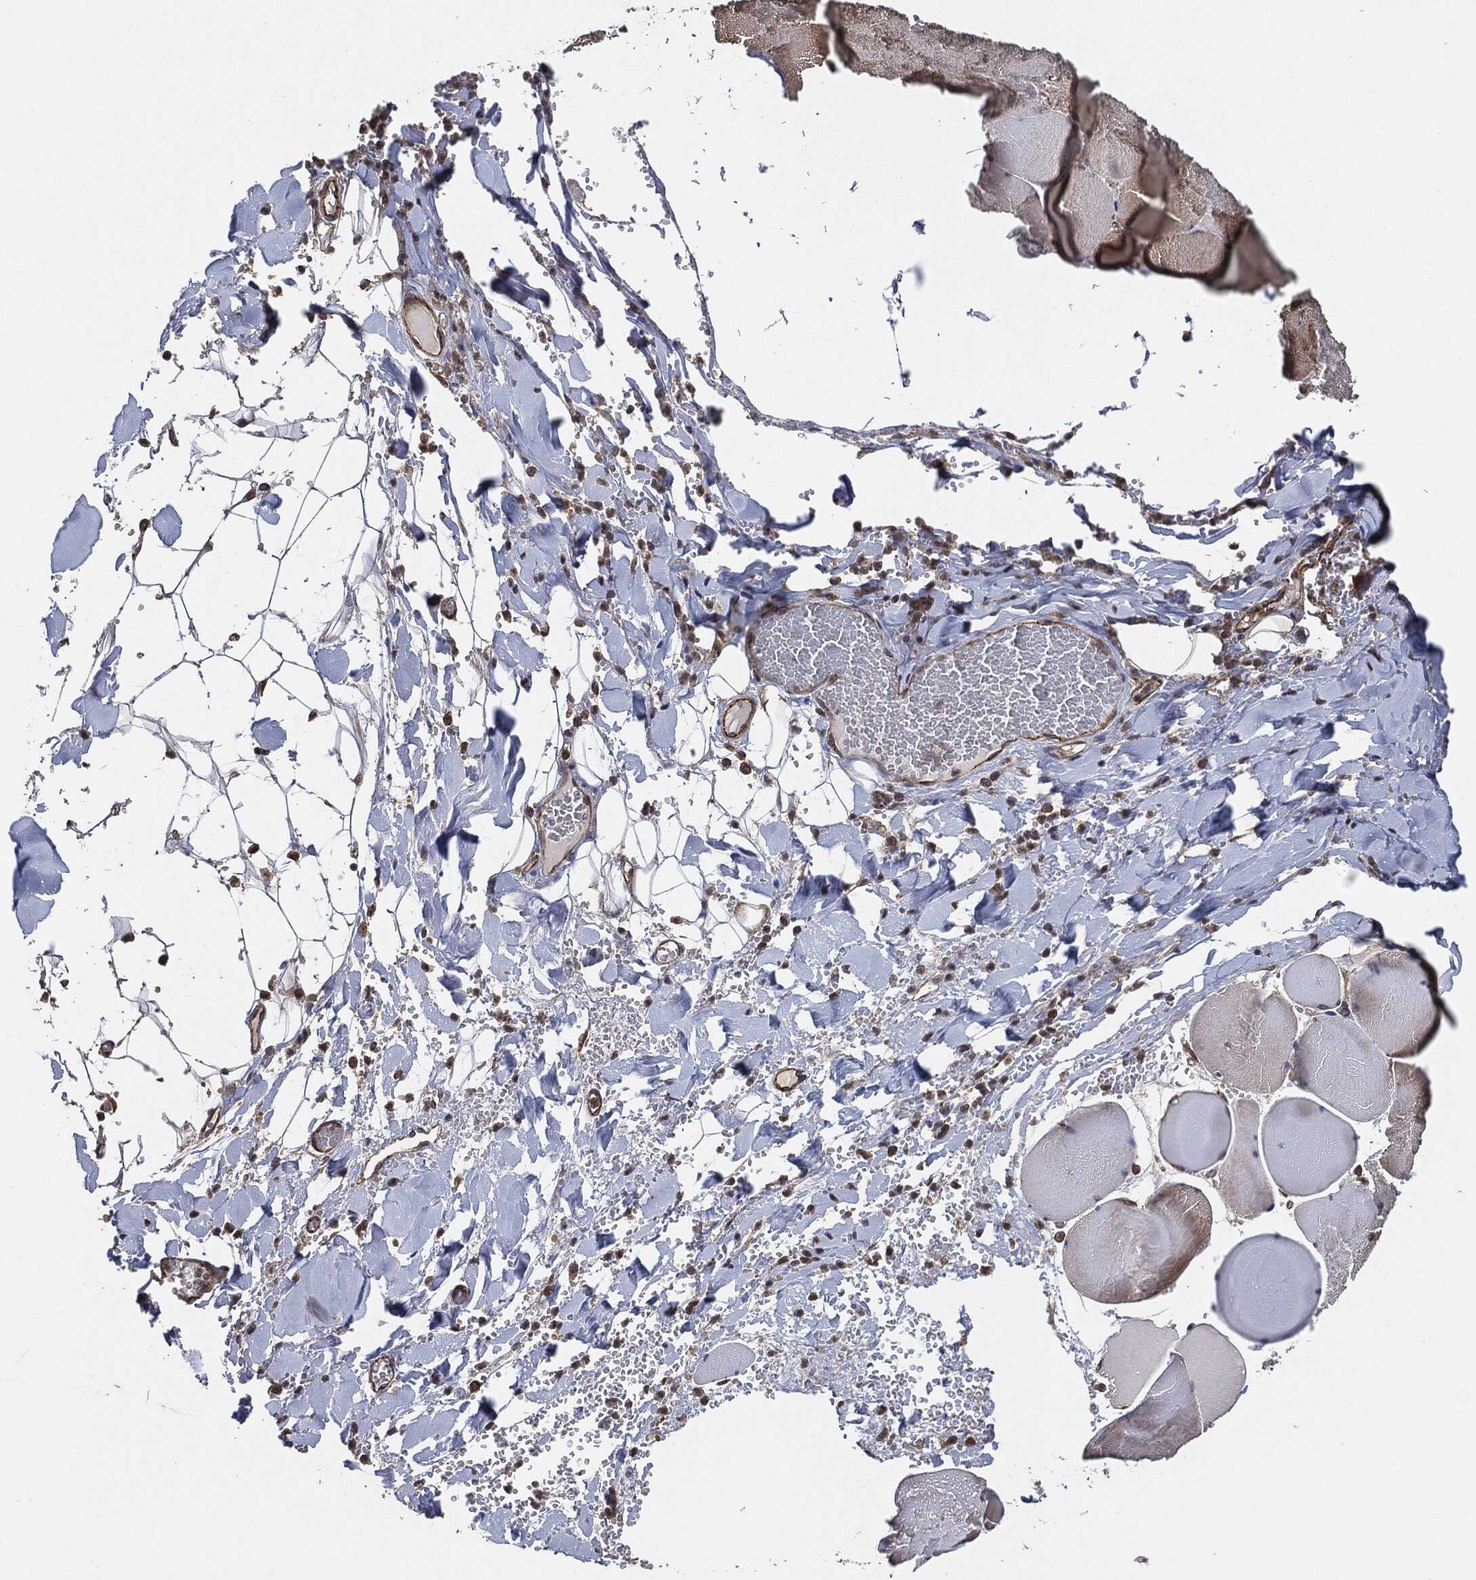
{"staining": {"intensity": "moderate", "quantity": "25%-75%", "location": "cytoplasmic/membranous"}, "tissue": "skeletal muscle", "cell_type": "Myocytes", "image_type": "normal", "snomed": [{"axis": "morphology", "description": "Normal tissue, NOS"}, {"axis": "morphology", "description": "Malignant melanoma, Metastatic site"}, {"axis": "topography", "description": "Skeletal muscle"}], "caption": "Myocytes demonstrate medium levels of moderate cytoplasmic/membranous staining in approximately 25%-75% of cells in unremarkable human skeletal muscle.", "gene": "CTNNA1", "patient": {"sex": "male", "age": 50}}